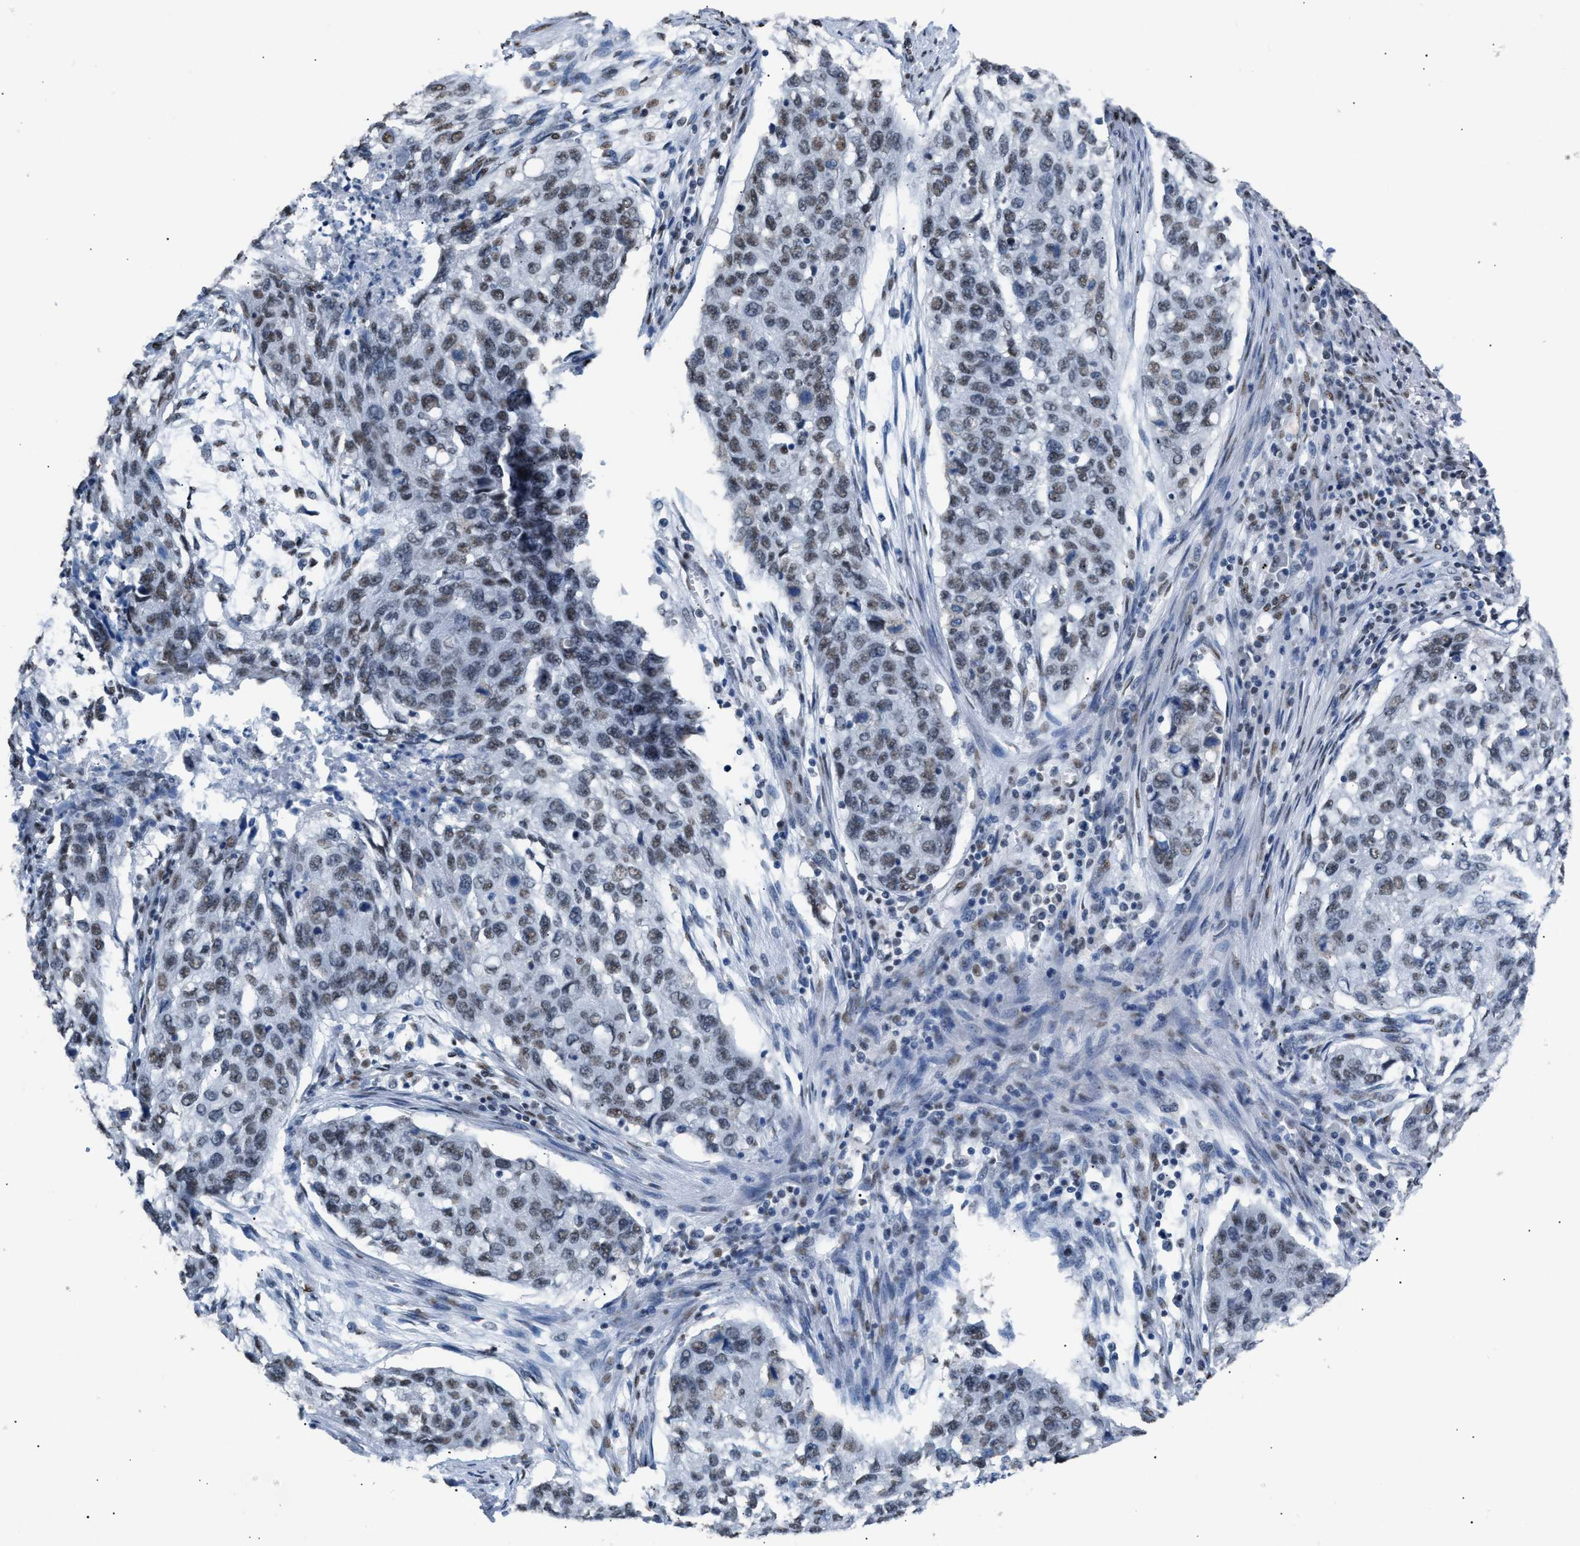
{"staining": {"intensity": "weak", "quantity": ">75%", "location": "nuclear"}, "tissue": "lung cancer", "cell_type": "Tumor cells", "image_type": "cancer", "snomed": [{"axis": "morphology", "description": "Squamous cell carcinoma, NOS"}, {"axis": "topography", "description": "Lung"}], "caption": "Protein expression analysis of lung cancer reveals weak nuclear positivity in about >75% of tumor cells. (brown staining indicates protein expression, while blue staining denotes nuclei).", "gene": "CCAR2", "patient": {"sex": "female", "age": 63}}